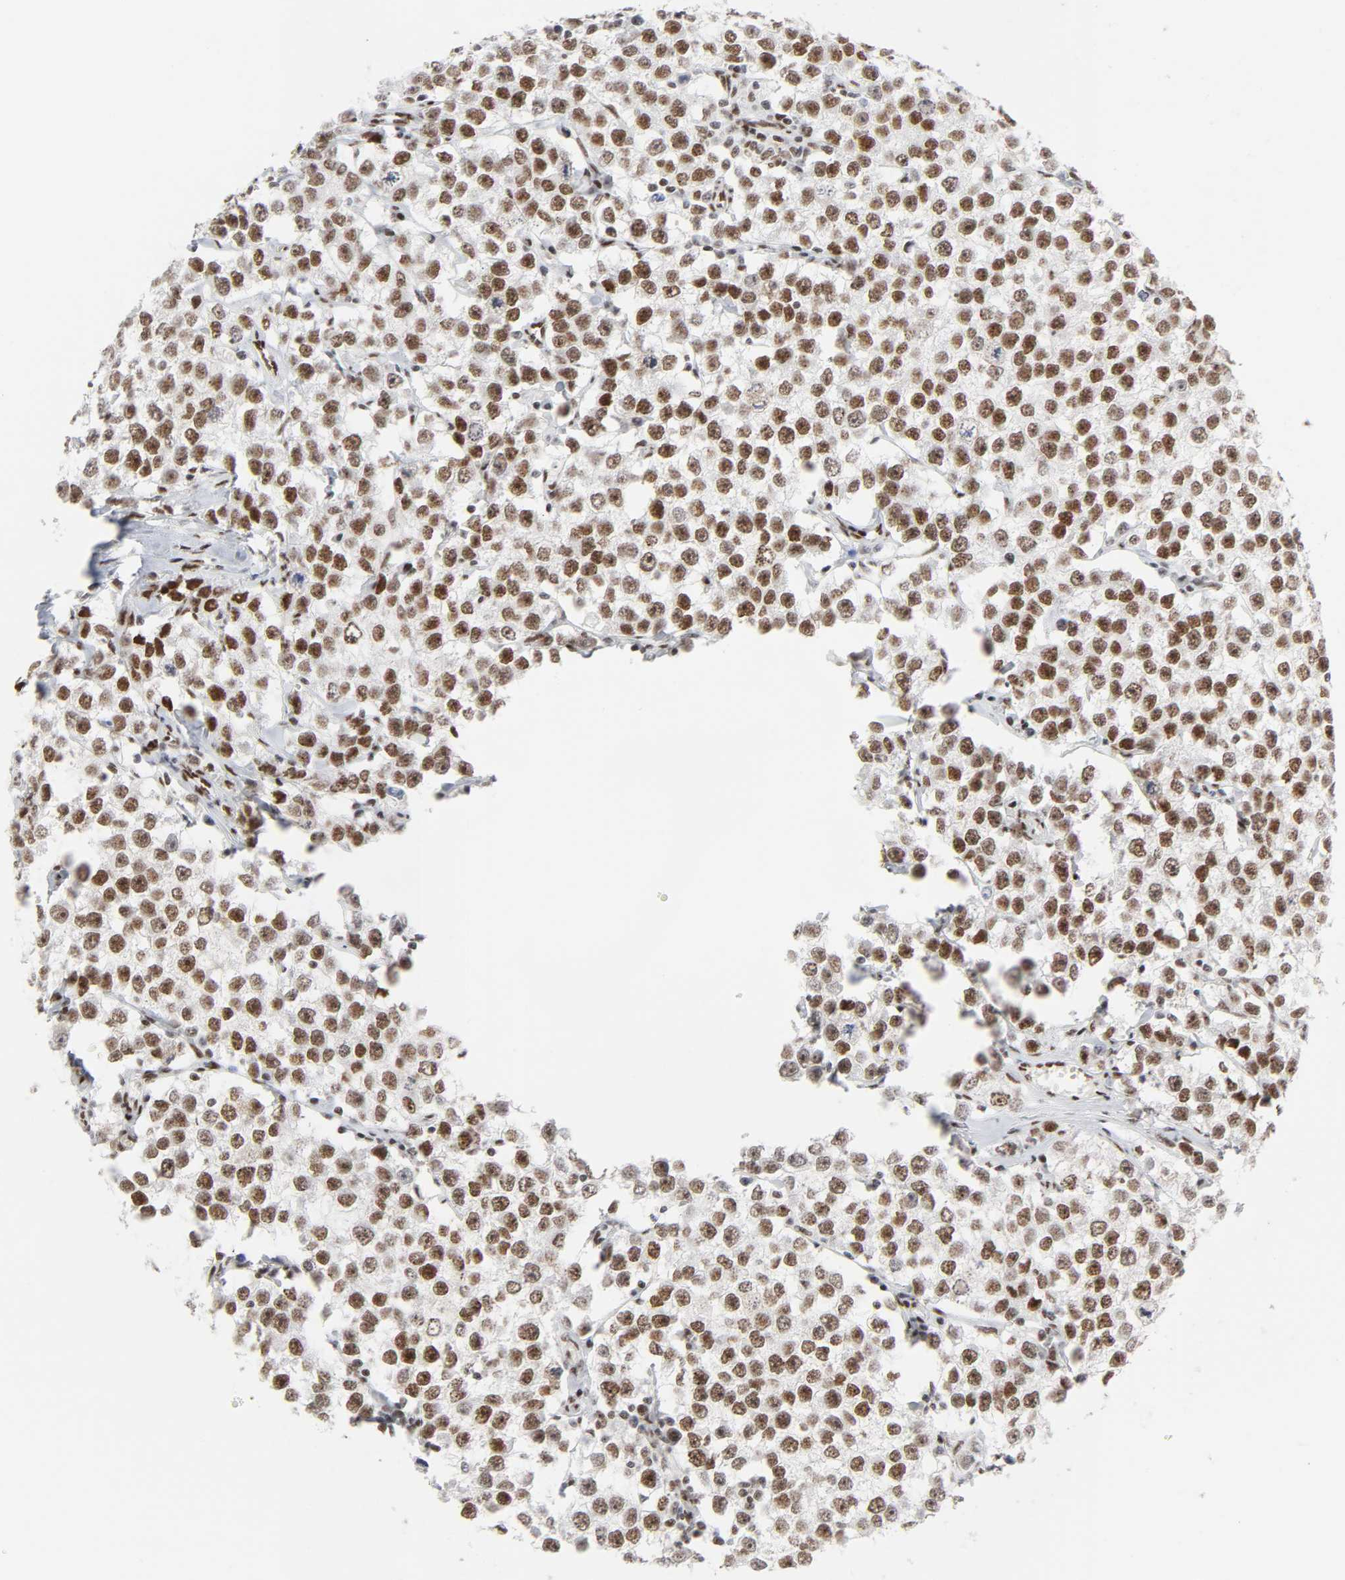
{"staining": {"intensity": "moderate", "quantity": "25%-75%", "location": "nuclear"}, "tissue": "testis cancer", "cell_type": "Tumor cells", "image_type": "cancer", "snomed": [{"axis": "morphology", "description": "Seminoma, NOS"}, {"axis": "morphology", "description": "Carcinoma, Embryonal, NOS"}, {"axis": "topography", "description": "Testis"}], "caption": "Human embryonal carcinoma (testis) stained with a brown dye shows moderate nuclear positive positivity in approximately 25%-75% of tumor cells.", "gene": "HSF1", "patient": {"sex": "male", "age": 52}}